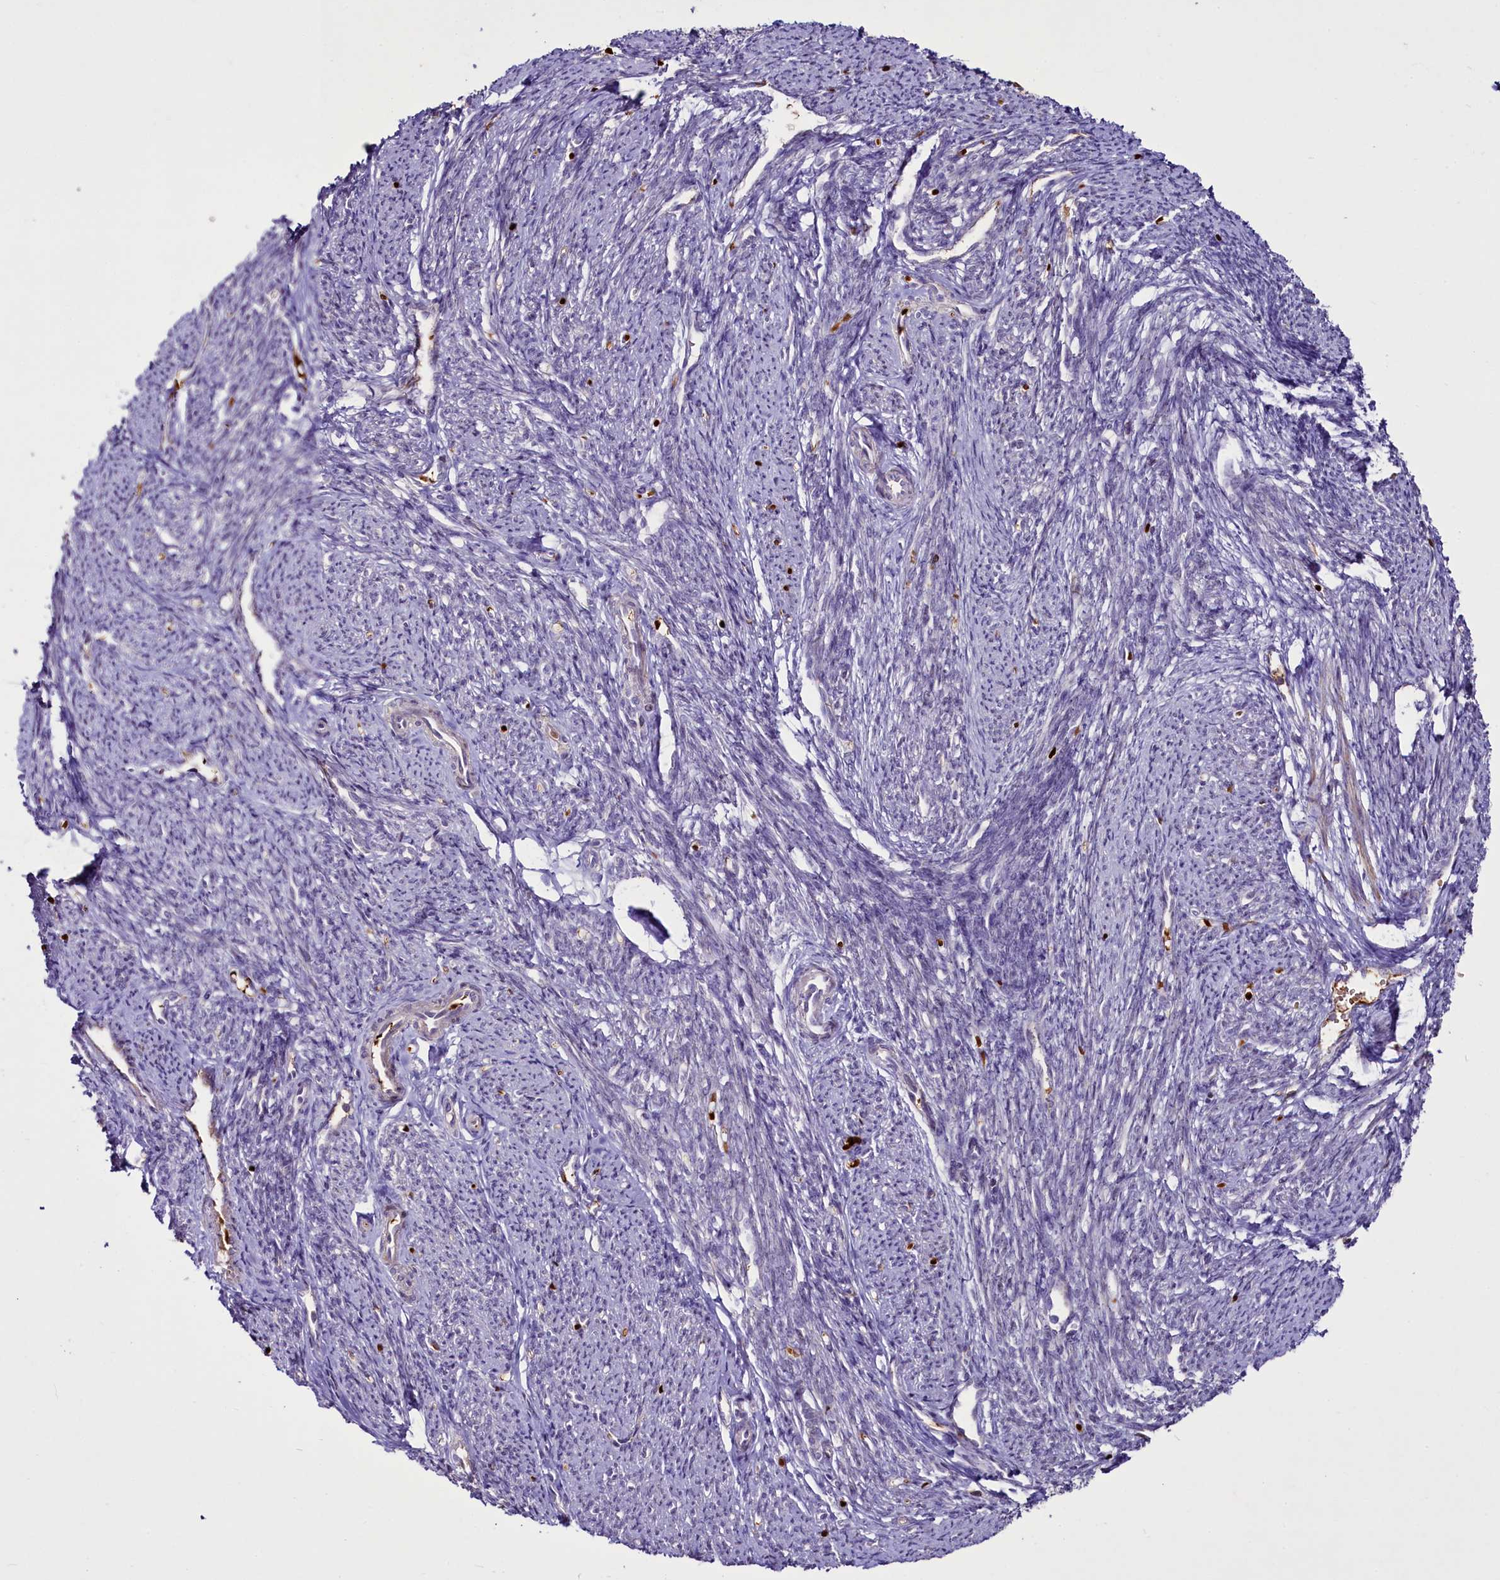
{"staining": {"intensity": "weak", "quantity": "25%-75%", "location": "cytoplasmic/membranous"}, "tissue": "smooth muscle", "cell_type": "Smooth muscle cells", "image_type": "normal", "snomed": [{"axis": "morphology", "description": "Normal tissue, NOS"}, {"axis": "topography", "description": "Smooth muscle"}, {"axis": "topography", "description": "Uterus"}], "caption": "Approximately 25%-75% of smooth muscle cells in normal smooth muscle reveal weak cytoplasmic/membranous protein expression as visualized by brown immunohistochemical staining.", "gene": "SUSD3", "patient": {"sex": "female", "age": 59}}